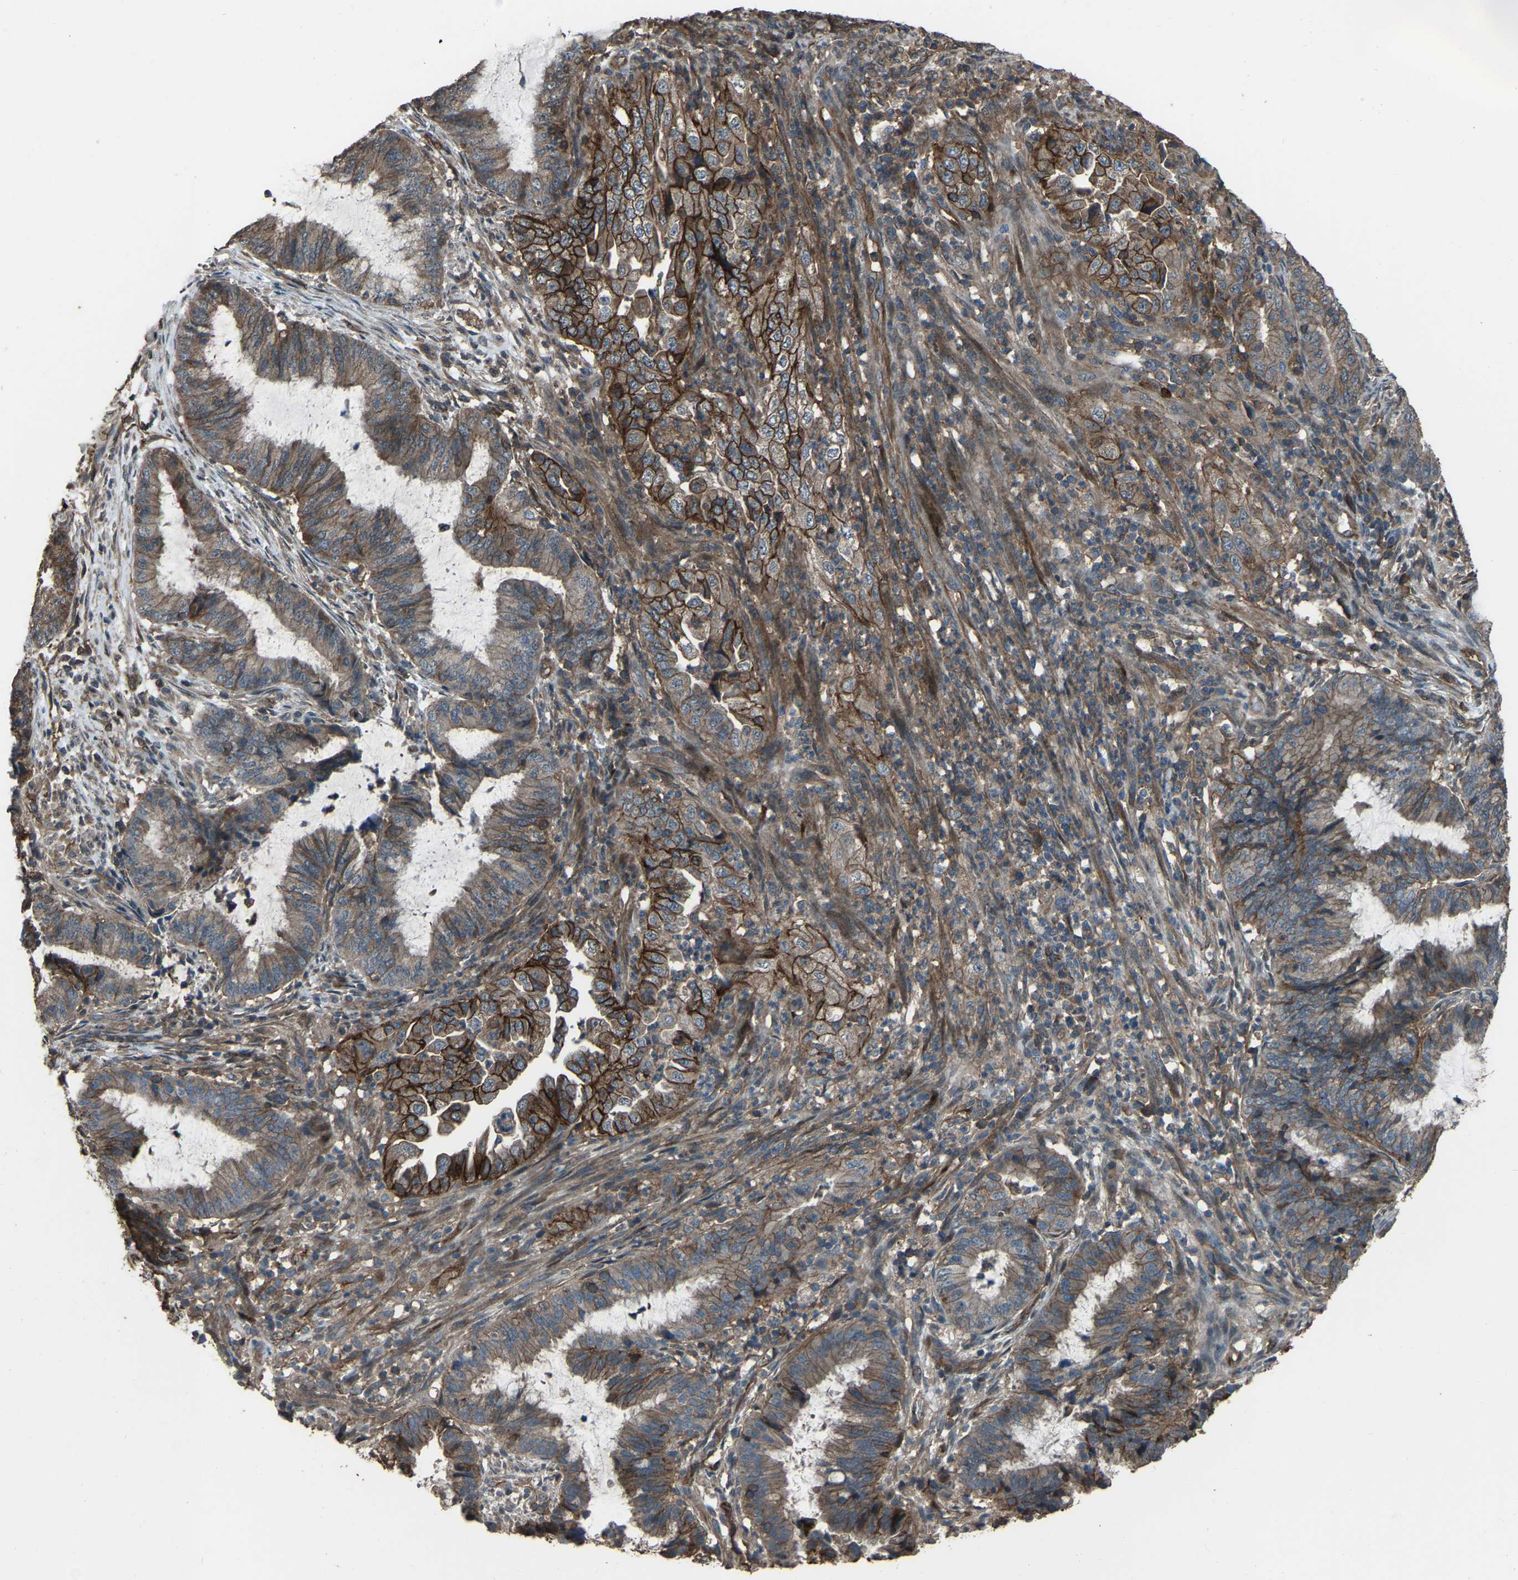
{"staining": {"intensity": "strong", "quantity": "25%-75%", "location": "cytoplasmic/membranous"}, "tissue": "endometrial cancer", "cell_type": "Tumor cells", "image_type": "cancer", "snomed": [{"axis": "morphology", "description": "Adenocarcinoma, NOS"}, {"axis": "topography", "description": "Endometrium"}], "caption": "Protein staining reveals strong cytoplasmic/membranous staining in approximately 25%-75% of tumor cells in endometrial cancer.", "gene": "SLC4A2", "patient": {"sex": "female", "age": 51}}